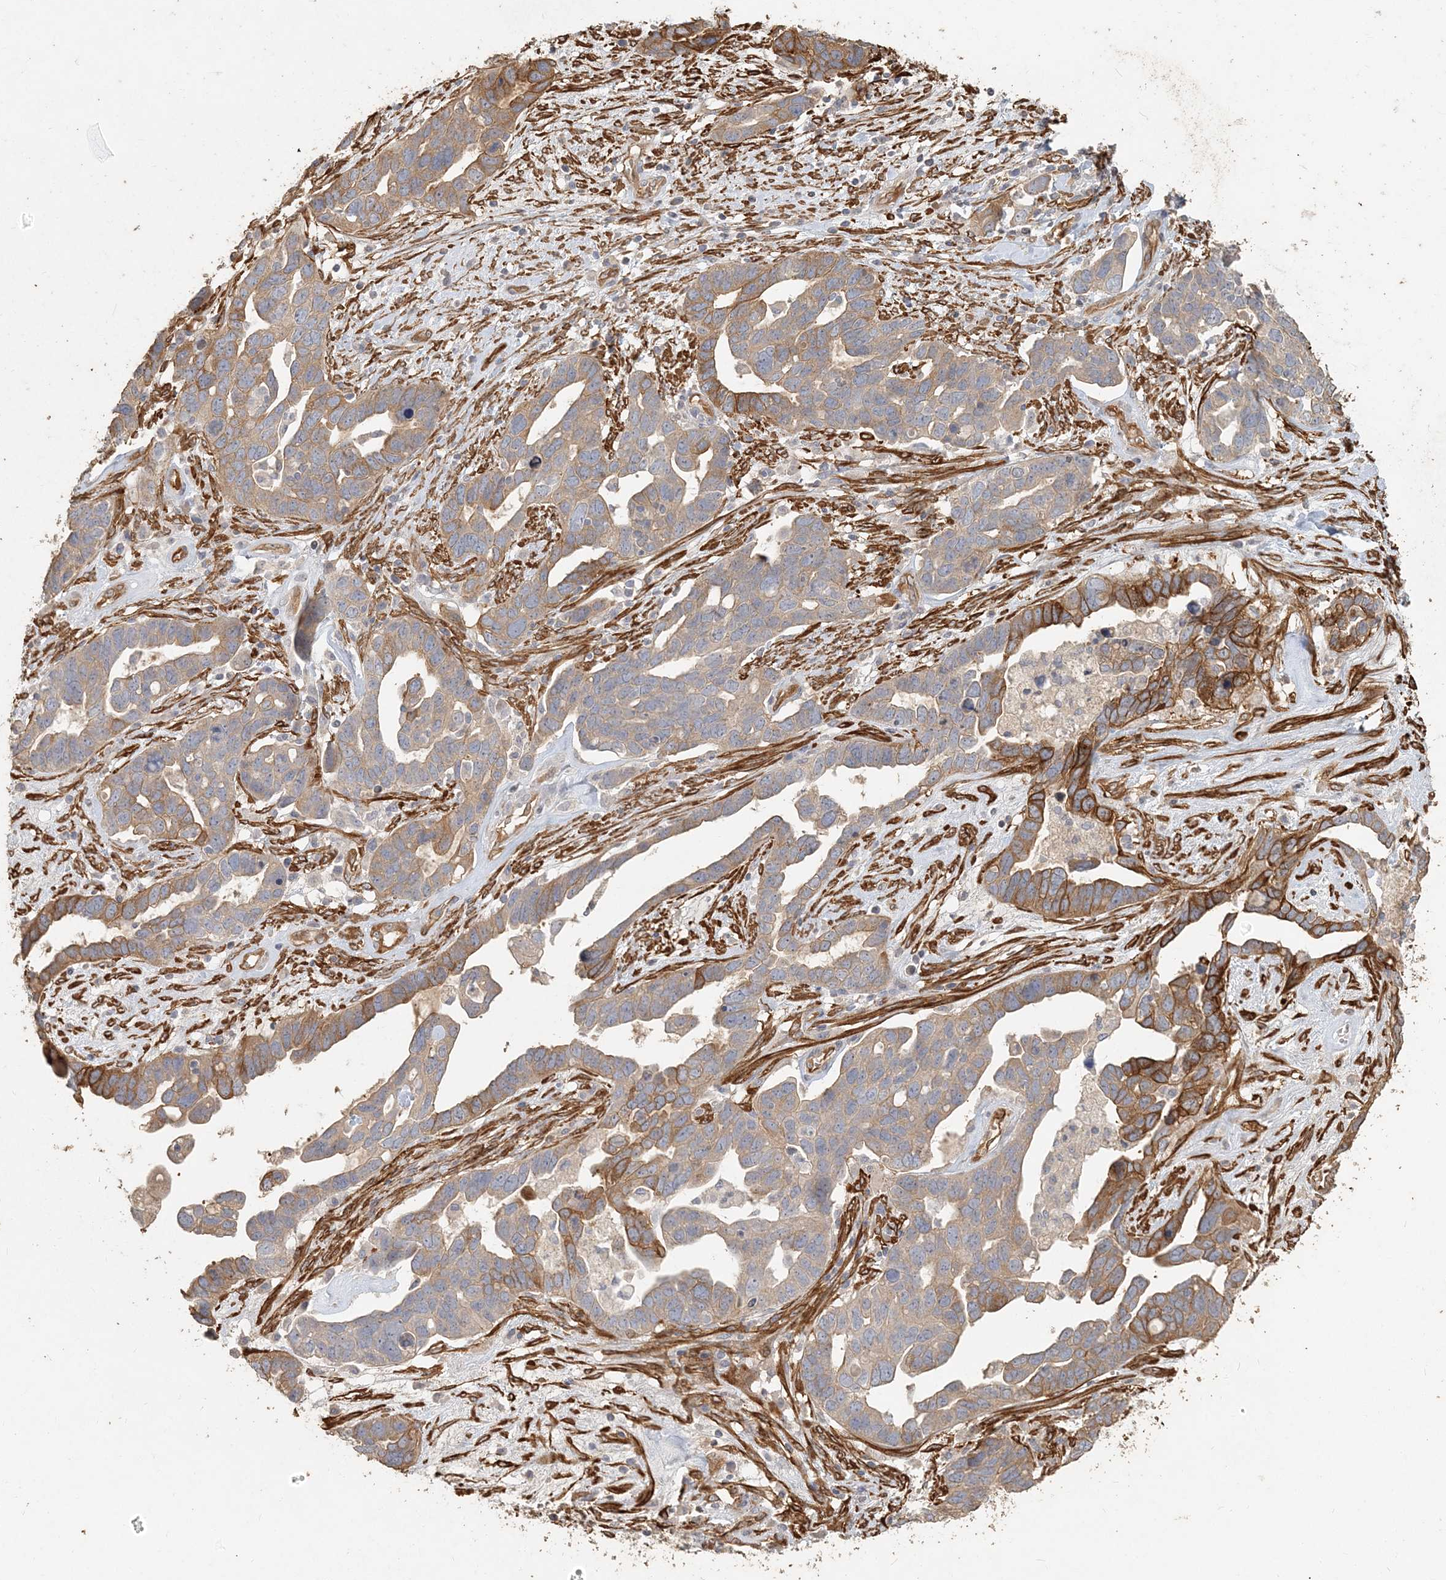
{"staining": {"intensity": "moderate", "quantity": "25%-75%", "location": "cytoplasmic/membranous"}, "tissue": "ovarian cancer", "cell_type": "Tumor cells", "image_type": "cancer", "snomed": [{"axis": "morphology", "description": "Cystadenocarcinoma, serous, NOS"}, {"axis": "topography", "description": "Ovary"}], "caption": "Immunohistochemical staining of serous cystadenocarcinoma (ovarian) displays medium levels of moderate cytoplasmic/membranous expression in approximately 25%-75% of tumor cells. The staining was performed using DAB (3,3'-diaminobenzidine) to visualize the protein expression in brown, while the nuclei were stained in blue with hematoxylin (Magnification: 20x).", "gene": "RNF145", "patient": {"sex": "female", "age": 54}}